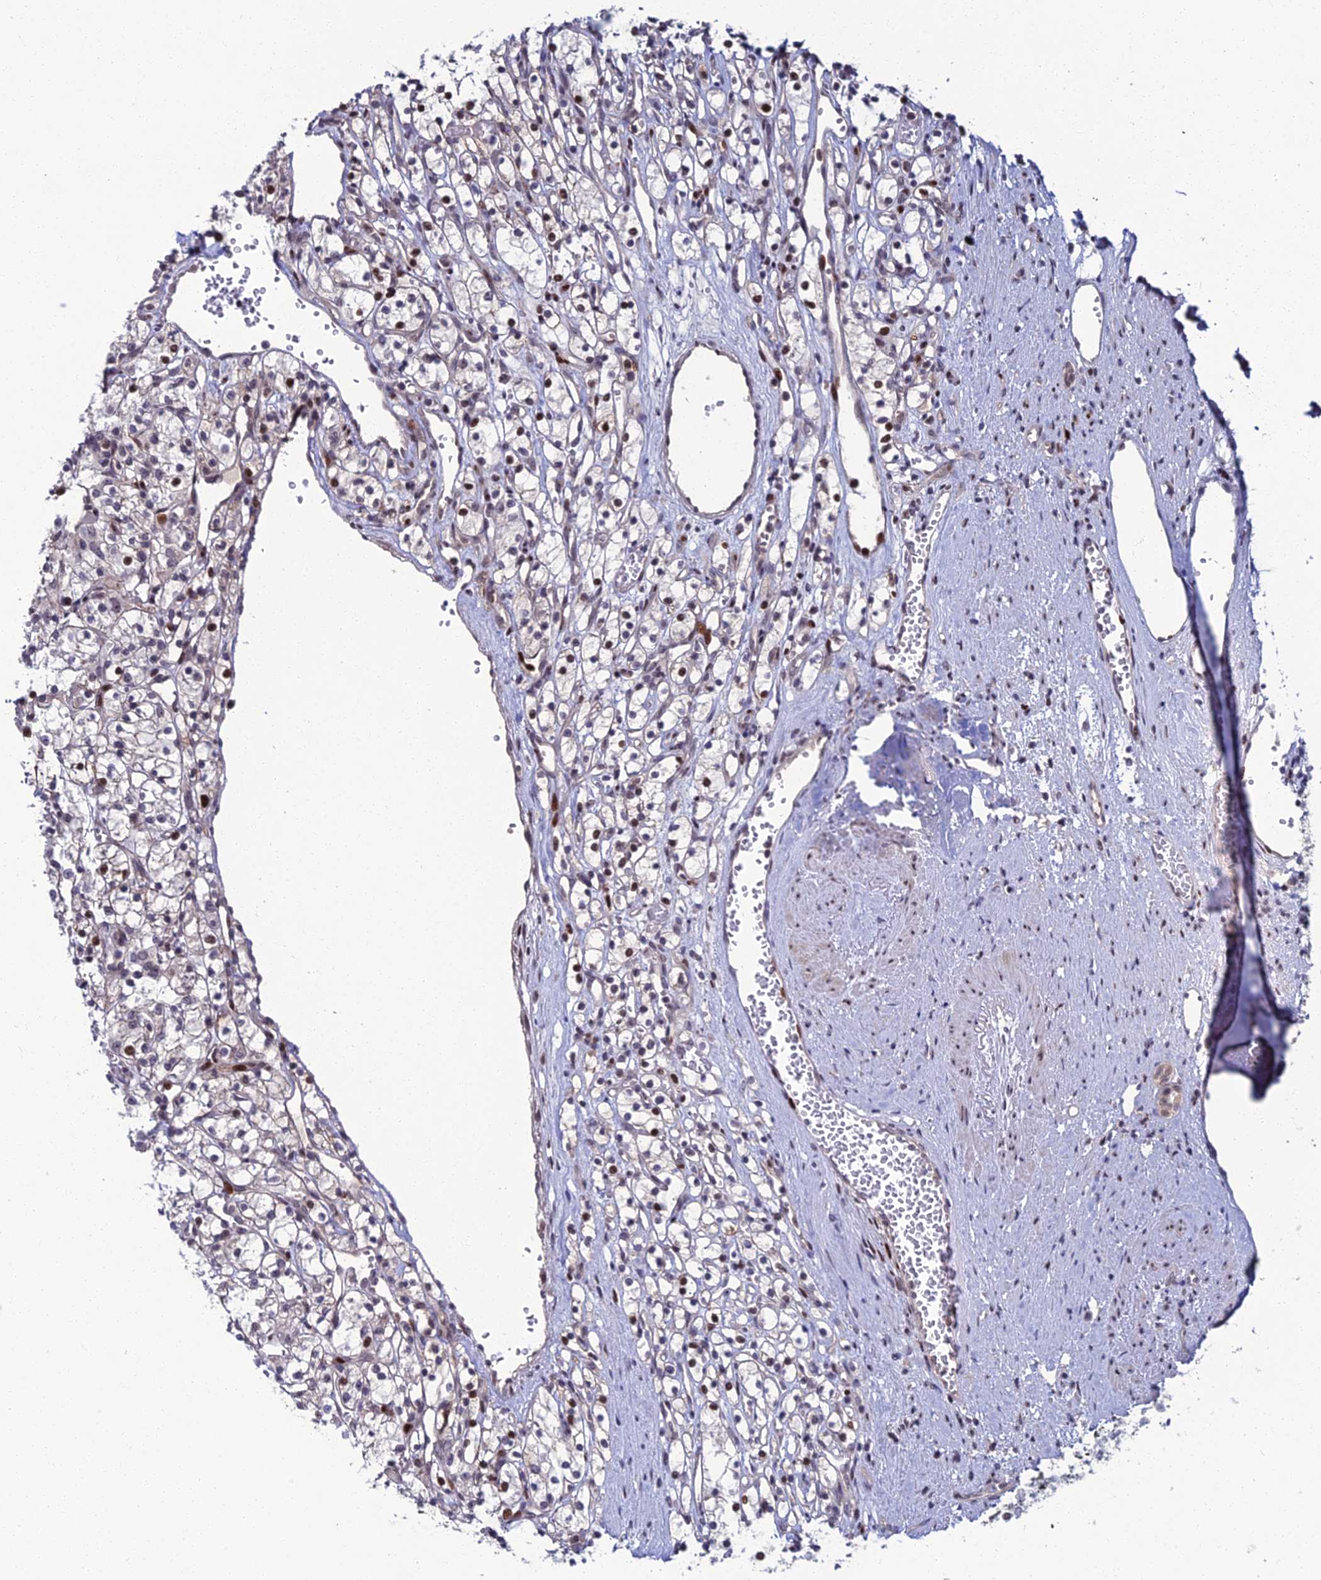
{"staining": {"intensity": "moderate", "quantity": "<25%", "location": "nuclear"}, "tissue": "renal cancer", "cell_type": "Tumor cells", "image_type": "cancer", "snomed": [{"axis": "morphology", "description": "Adenocarcinoma, NOS"}, {"axis": "topography", "description": "Kidney"}], "caption": "Renal cancer stained with DAB immunohistochemistry (IHC) reveals low levels of moderate nuclear positivity in approximately <25% of tumor cells. (DAB IHC, brown staining for protein, blue staining for nuclei).", "gene": "TAF9B", "patient": {"sex": "female", "age": 59}}